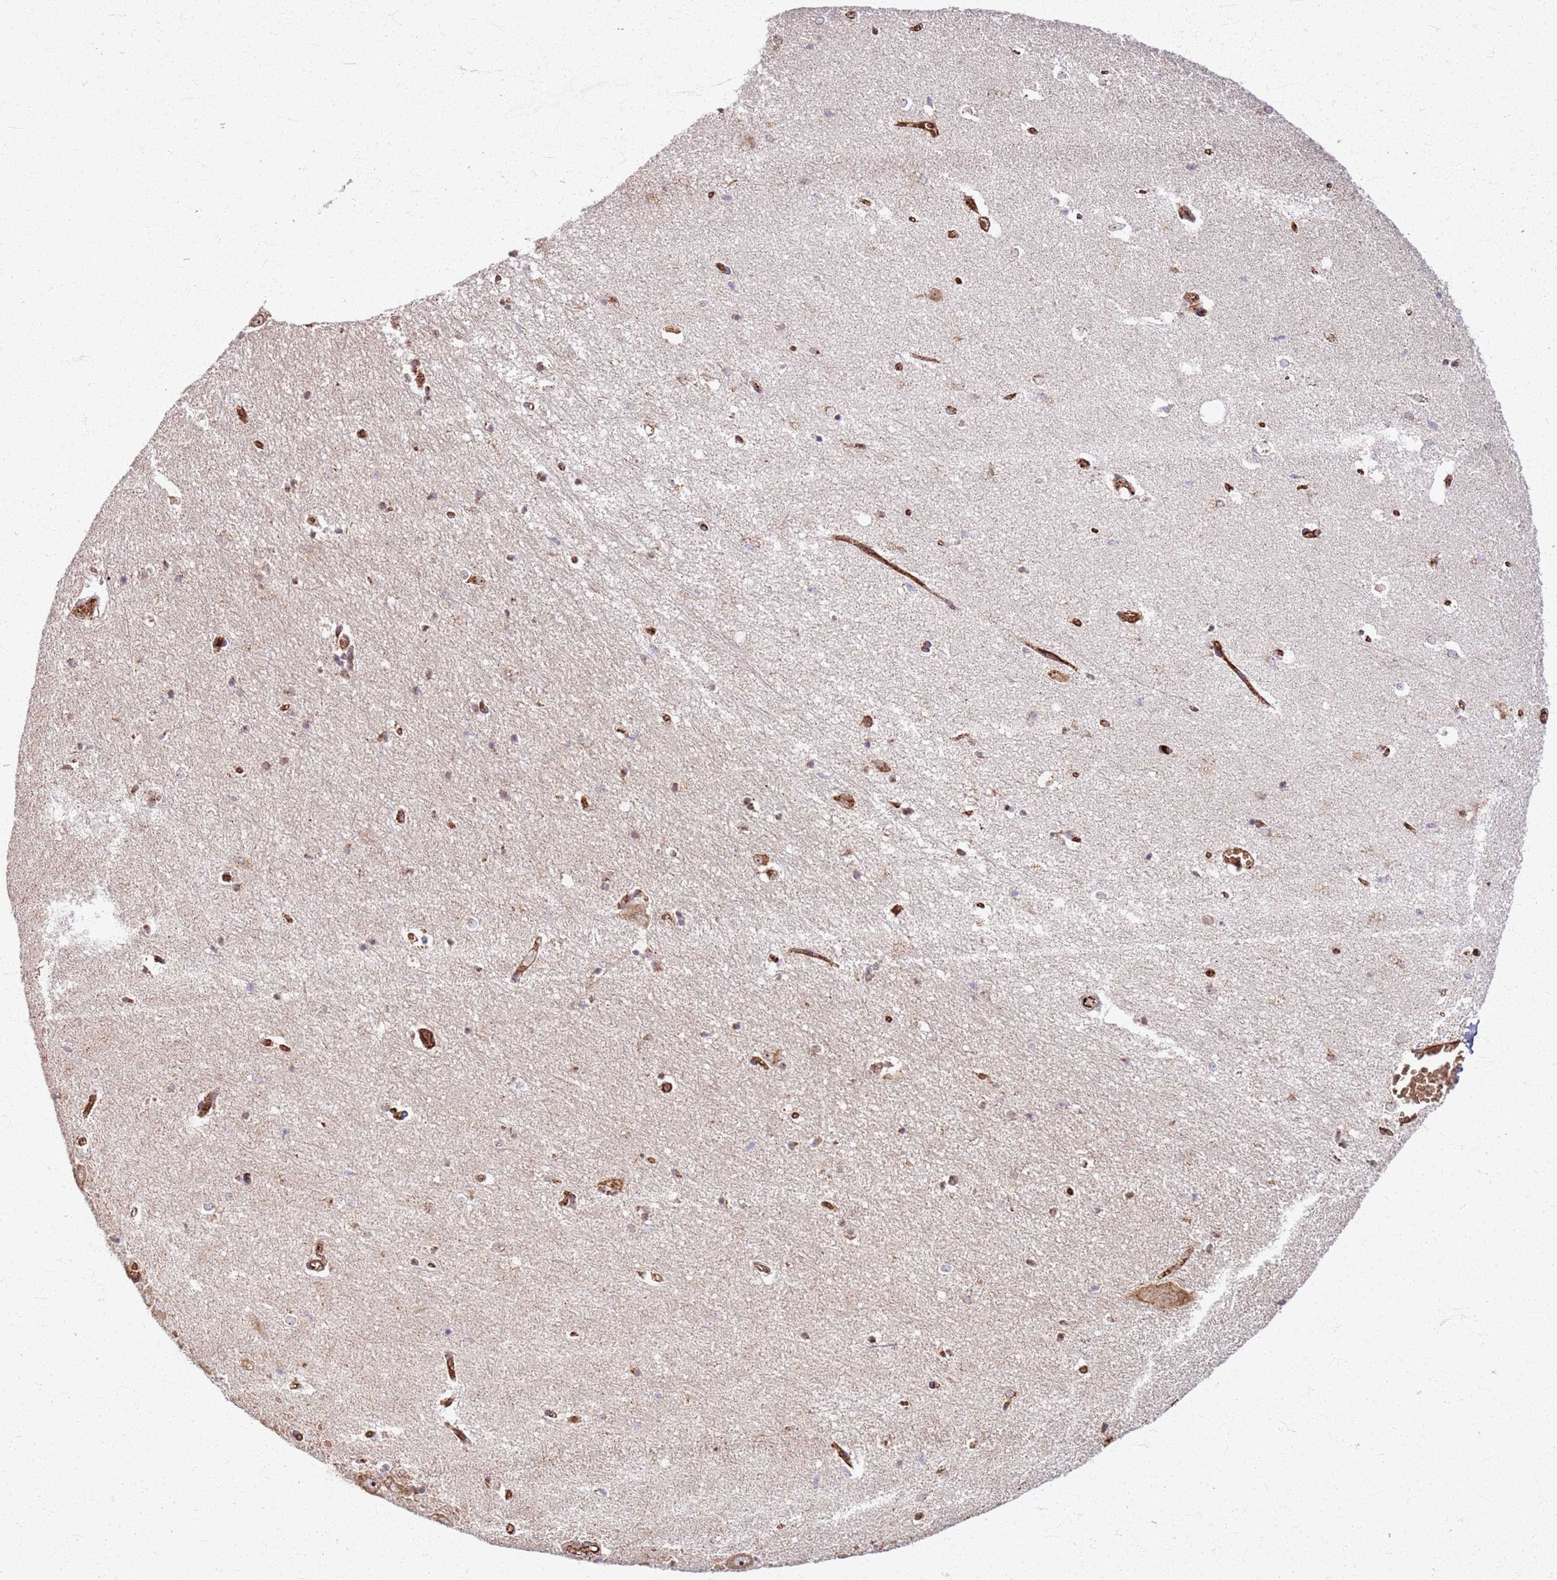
{"staining": {"intensity": "strong", "quantity": "<25%", "location": "cytoplasmic/membranous,nuclear"}, "tissue": "hippocampus", "cell_type": "Glial cells", "image_type": "normal", "snomed": [{"axis": "morphology", "description": "Normal tissue, NOS"}, {"axis": "topography", "description": "Hippocampus"}], "caption": "Protein expression analysis of unremarkable human hippocampus reveals strong cytoplasmic/membranous,nuclear staining in approximately <25% of glial cells. Nuclei are stained in blue.", "gene": "KRI1", "patient": {"sex": "female", "age": 64}}